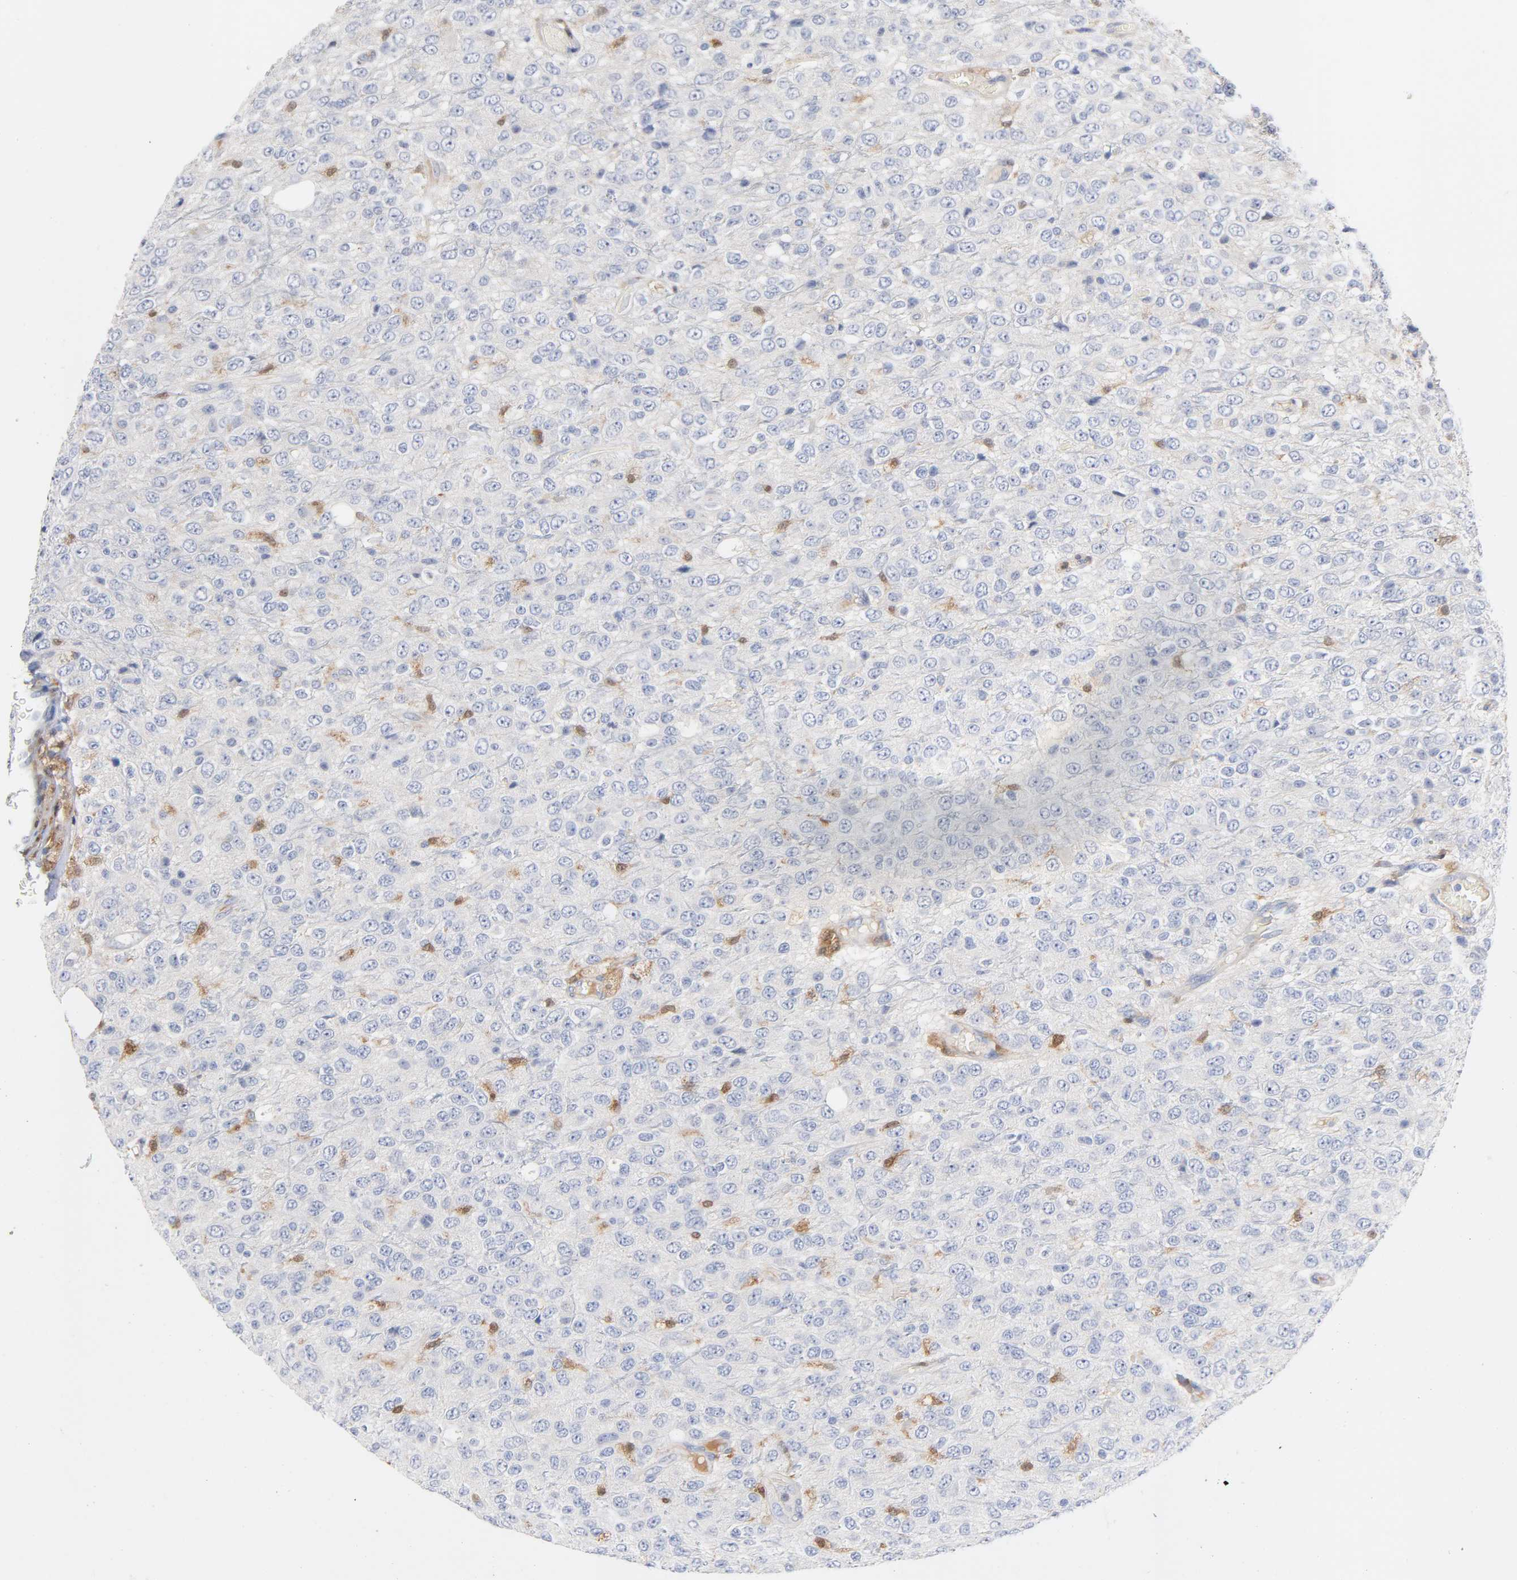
{"staining": {"intensity": "moderate", "quantity": "<25%", "location": "cytoplasmic/membranous,nuclear"}, "tissue": "glioma", "cell_type": "Tumor cells", "image_type": "cancer", "snomed": [{"axis": "morphology", "description": "Glioma, malignant, High grade"}, {"axis": "topography", "description": "pancreas cauda"}], "caption": "High-grade glioma (malignant) stained with a protein marker displays moderate staining in tumor cells.", "gene": "IL18", "patient": {"sex": "male", "age": 60}}